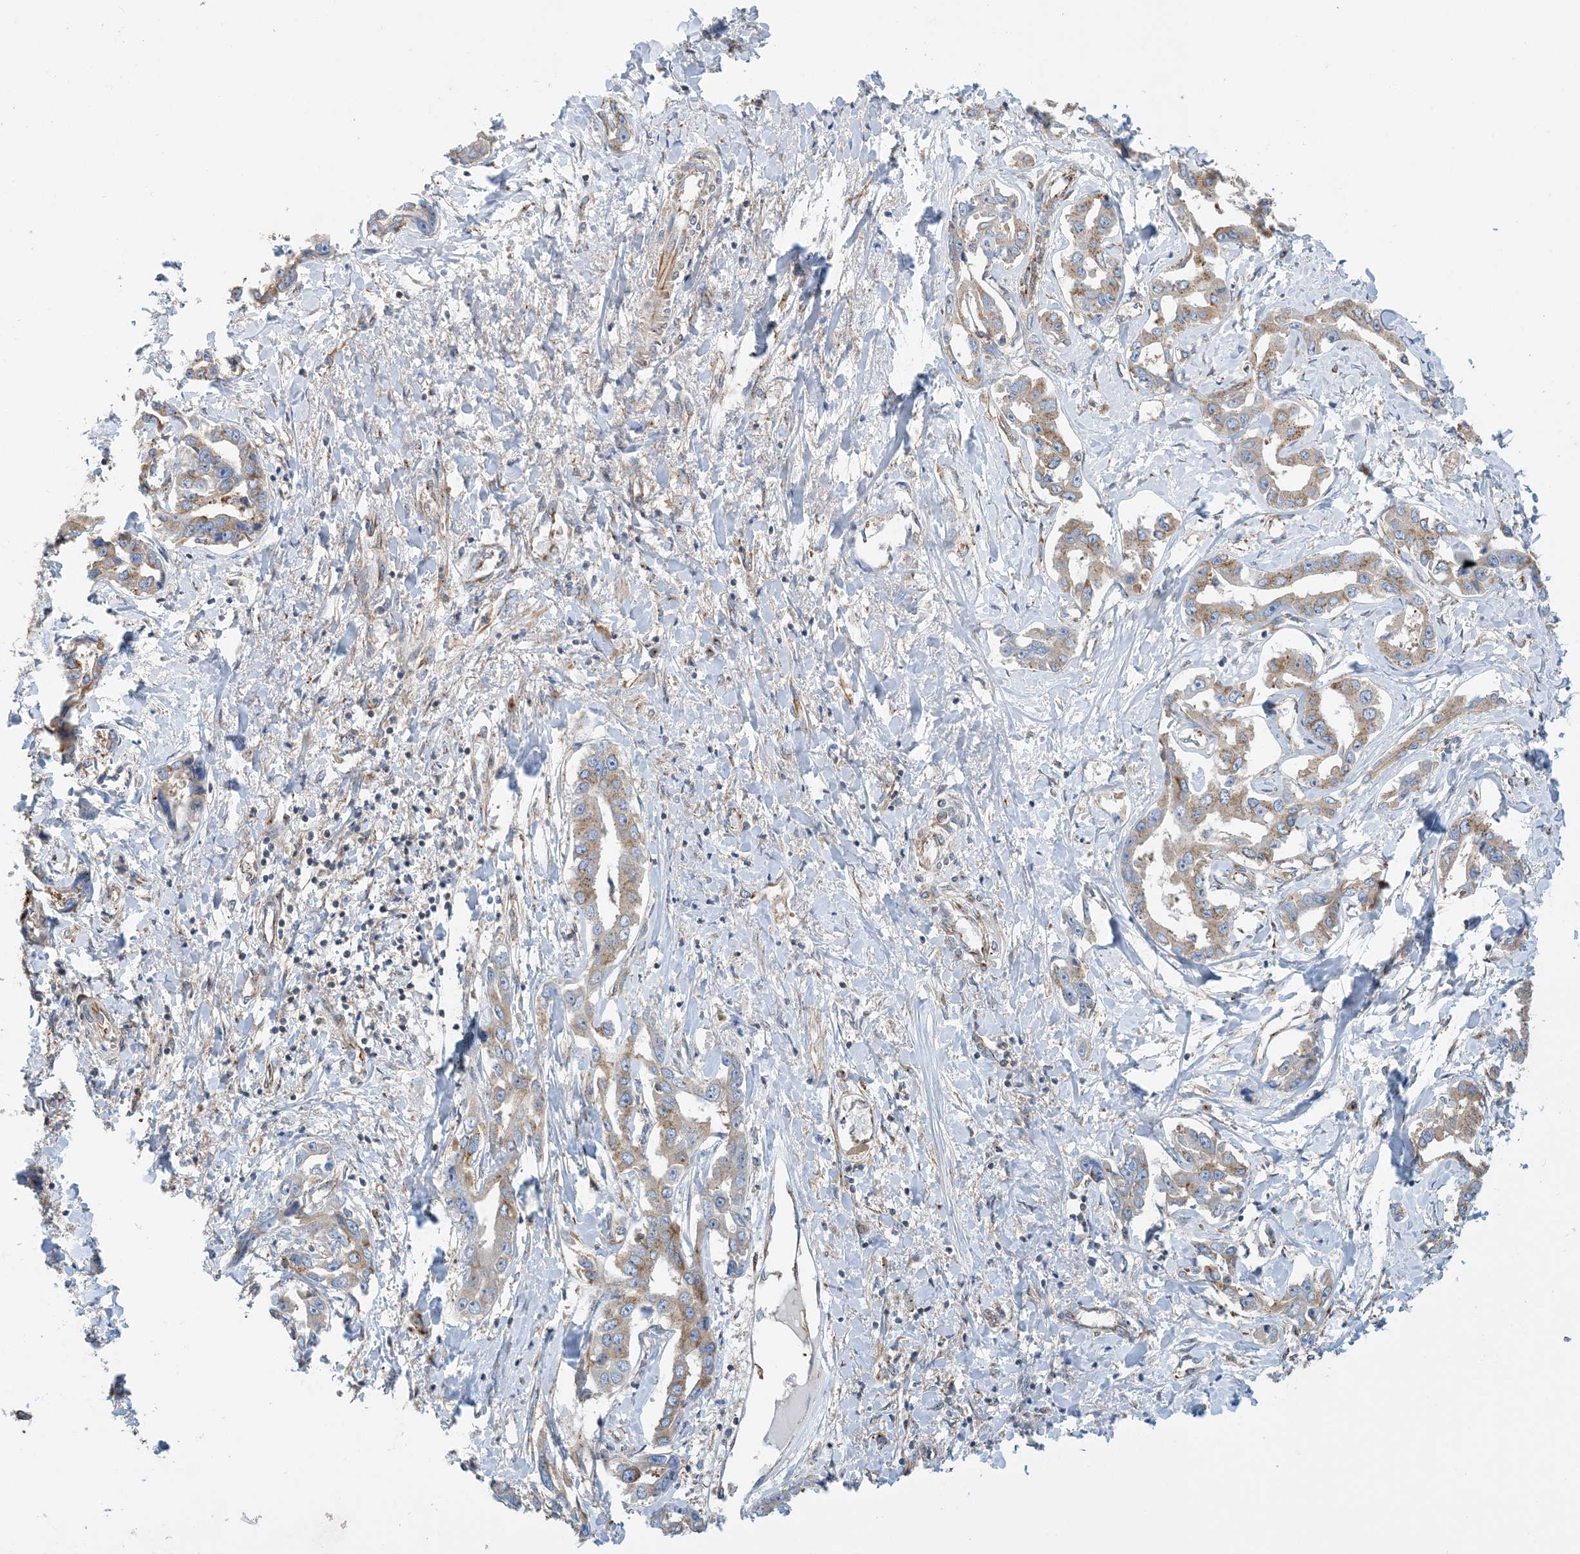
{"staining": {"intensity": "weak", "quantity": ">75%", "location": "cytoplasmic/membranous"}, "tissue": "liver cancer", "cell_type": "Tumor cells", "image_type": "cancer", "snomed": [{"axis": "morphology", "description": "Cholangiocarcinoma"}, {"axis": "topography", "description": "Liver"}], "caption": "Immunohistochemical staining of cholangiocarcinoma (liver) demonstrates weak cytoplasmic/membranous protein staining in approximately >75% of tumor cells.", "gene": "SIDT1", "patient": {"sex": "male", "age": 59}}